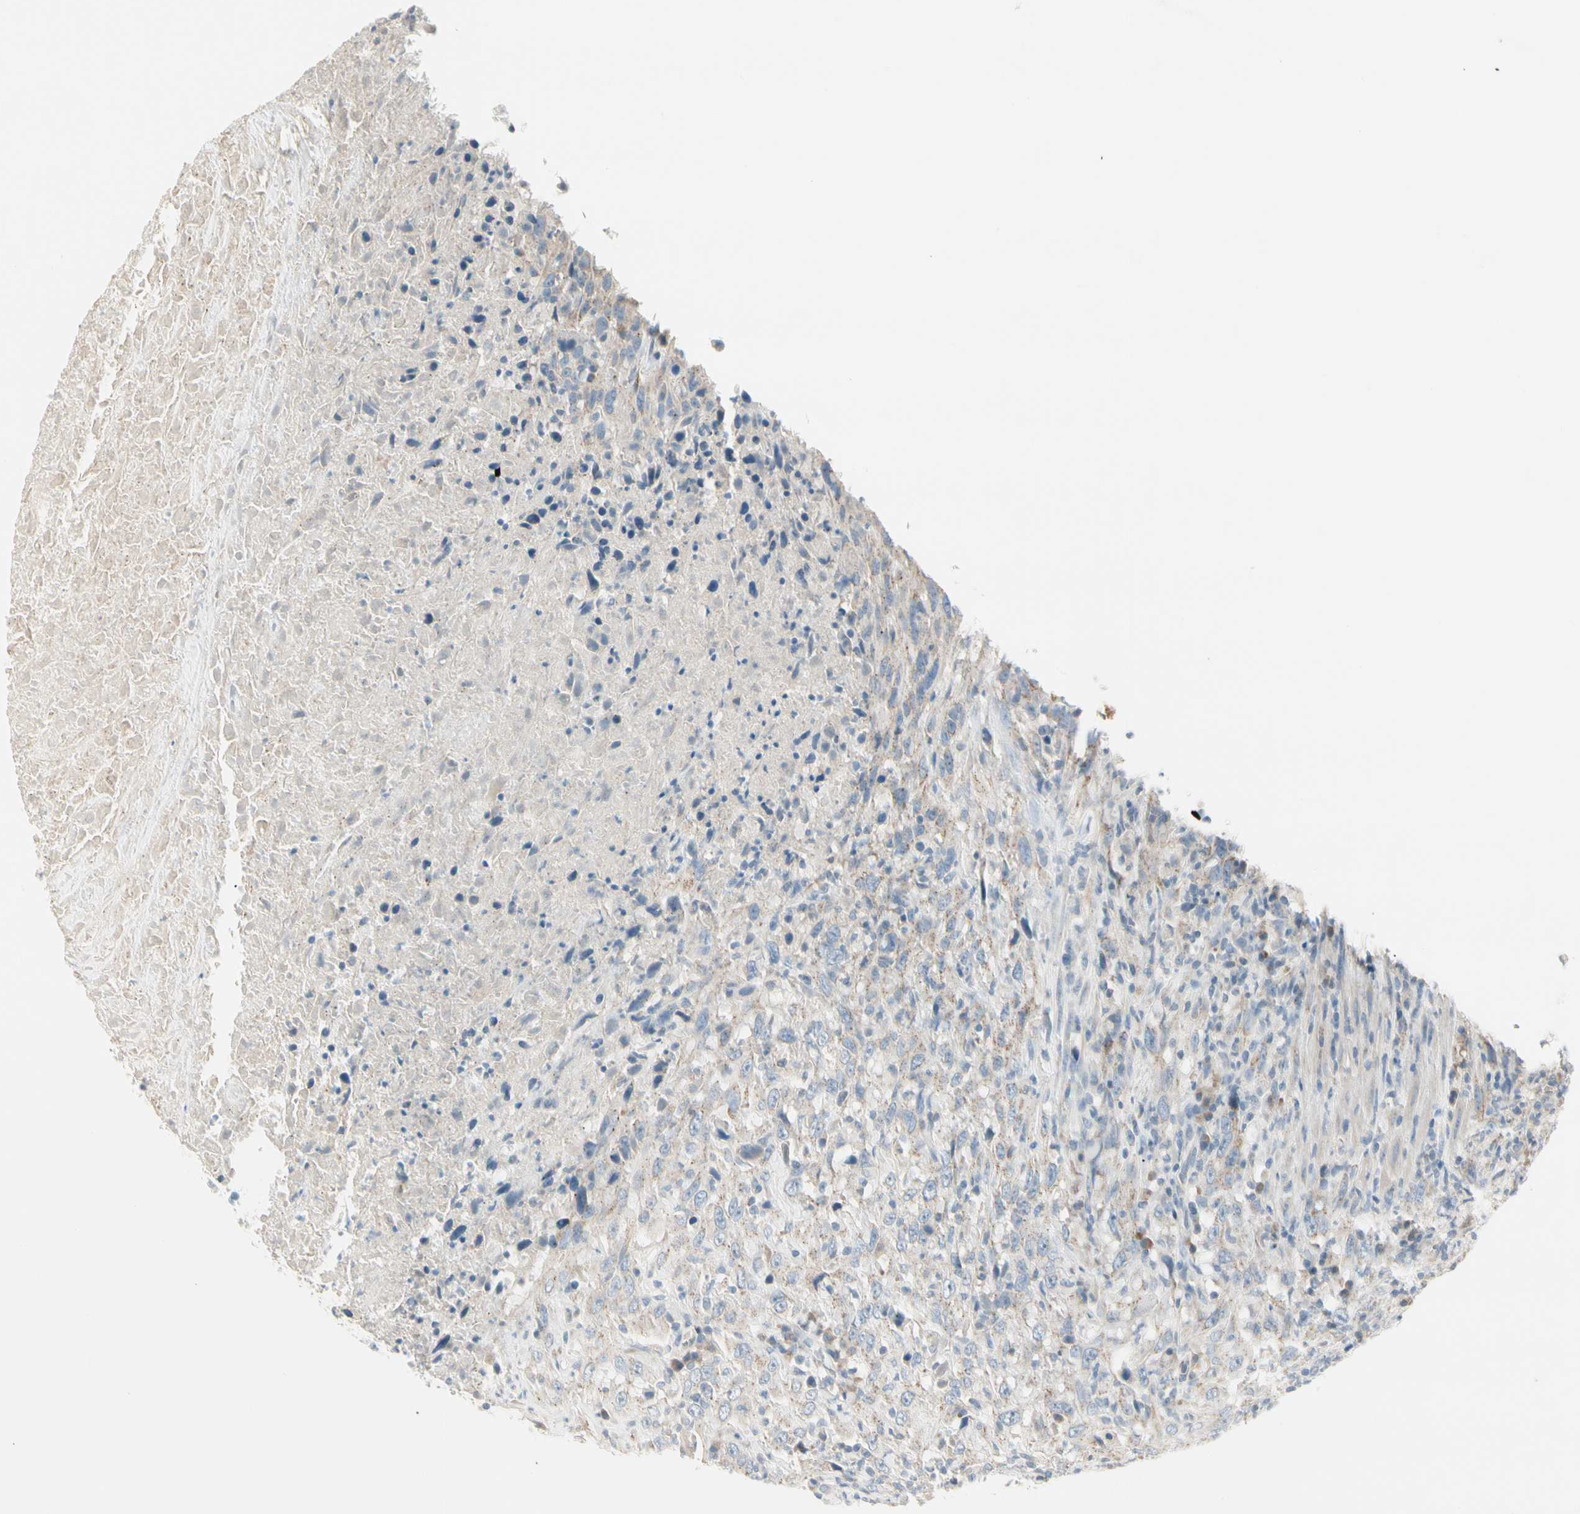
{"staining": {"intensity": "weak", "quantity": "25%-75%", "location": "cytoplasmic/membranous"}, "tissue": "urothelial cancer", "cell_type": "Tumor cells", "image_type": "cancer", "snomed": [{"axis": "morphology", "description": "Urothelial carcinoma, High grade"}, {"axis": "topography", "description": "Urinary bladder"}], "caption": "Urothelial carcinoma (high-grade) was stained to show a protein in brown. There is low levels of weak cytoplasmic/membranous expression in about 25%-75% of tumor cells.", "gene": "ALDH18A1", "patient": {"sex": "male", "age": 61}}